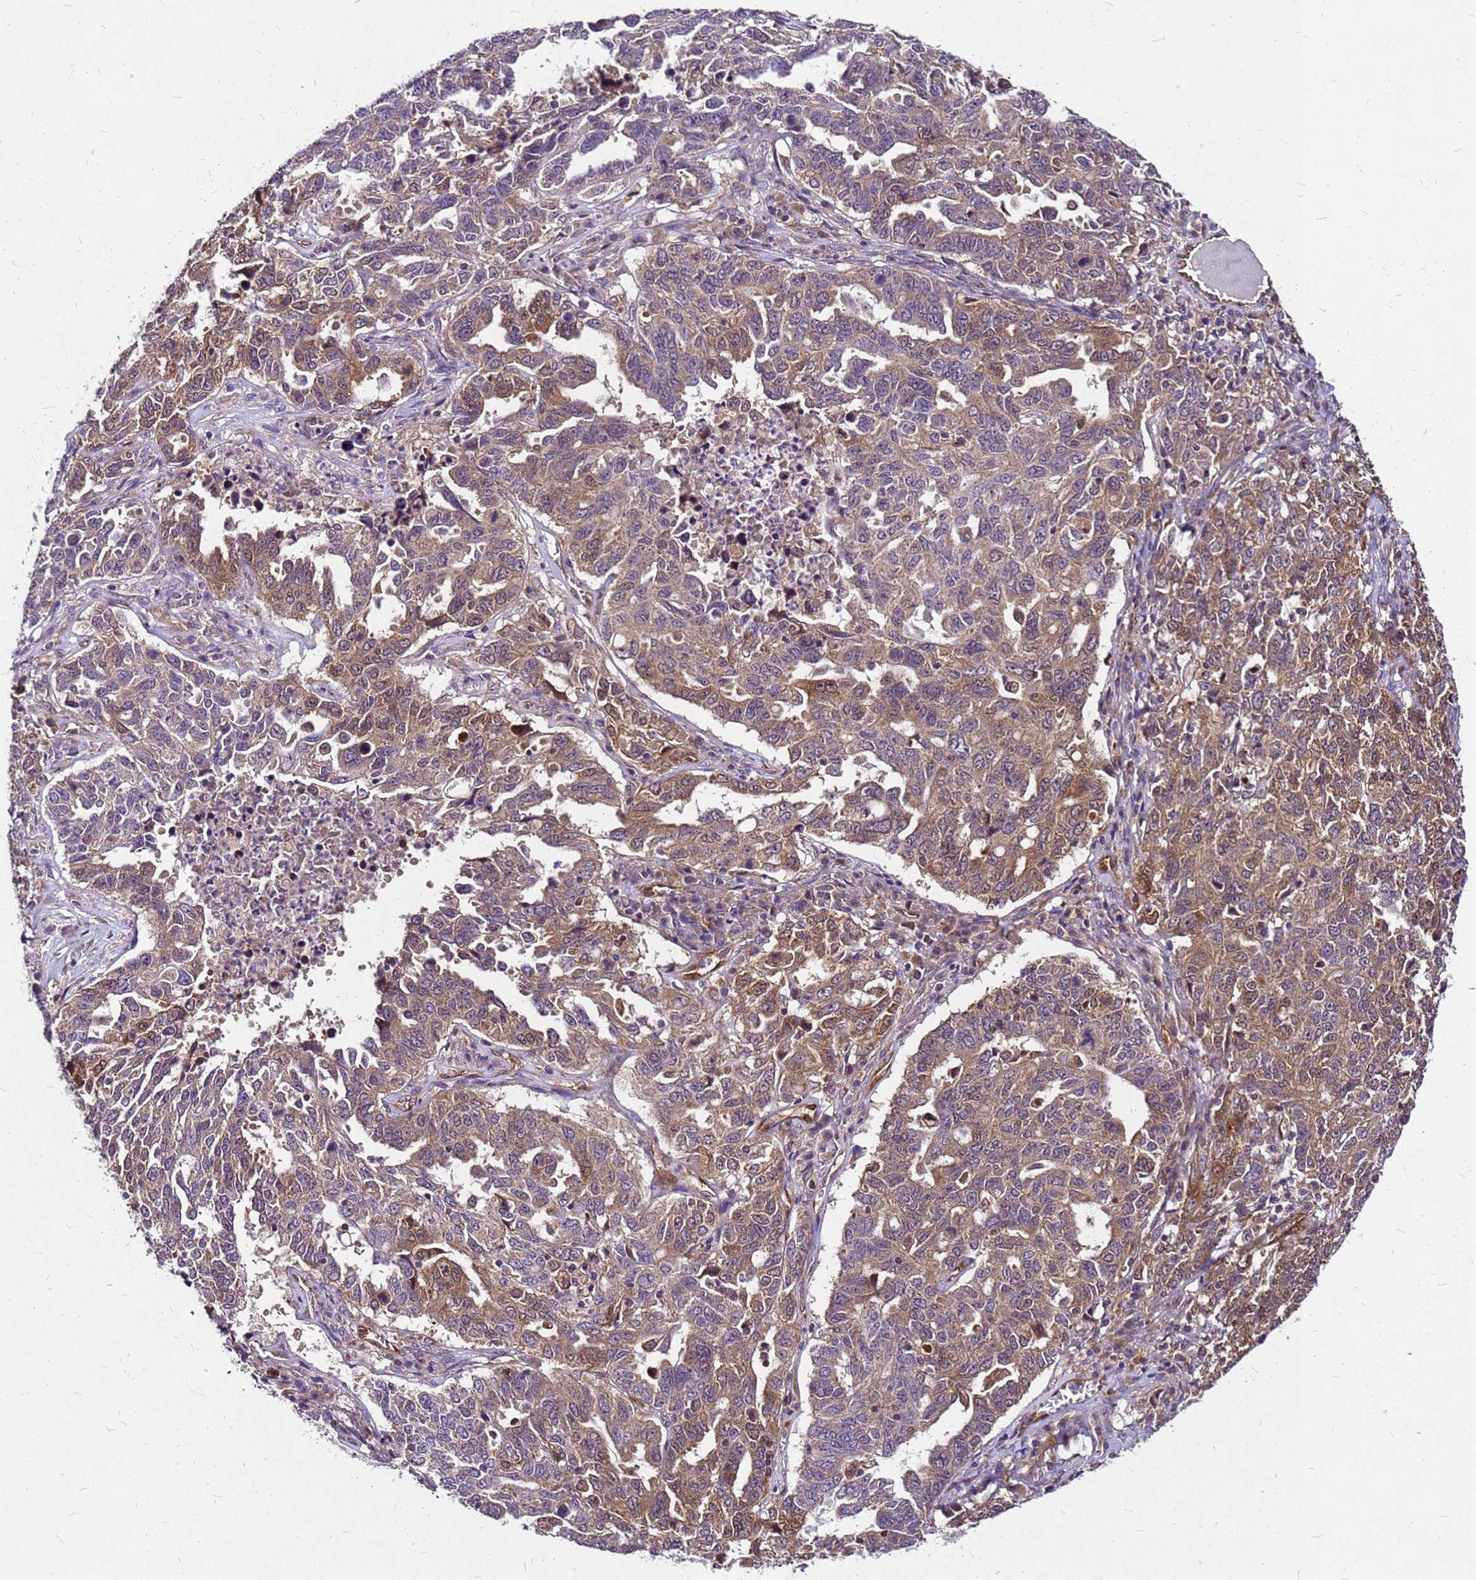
{"staining": {"intensity": "moderate", "quantity": ">75%", "location": "cytoplasmic/membranous"}, "tissue": "ovarian cancer", "cell_type": "Tumor cells", "image_type": "cancer", "snomed": [{"axis": "morphology", "description": "Carcinoma, endometroid"}, {"axis": "topography", "description": "Ovary"}], "caption": "Protein staining of ovarian endometroid carcinoma tissue shows moderate cytoplasmic/membranous staining in about >75% of tumor cells.", "gene": "DUSP23", "patient": {"sex": "female", "age": 62}}